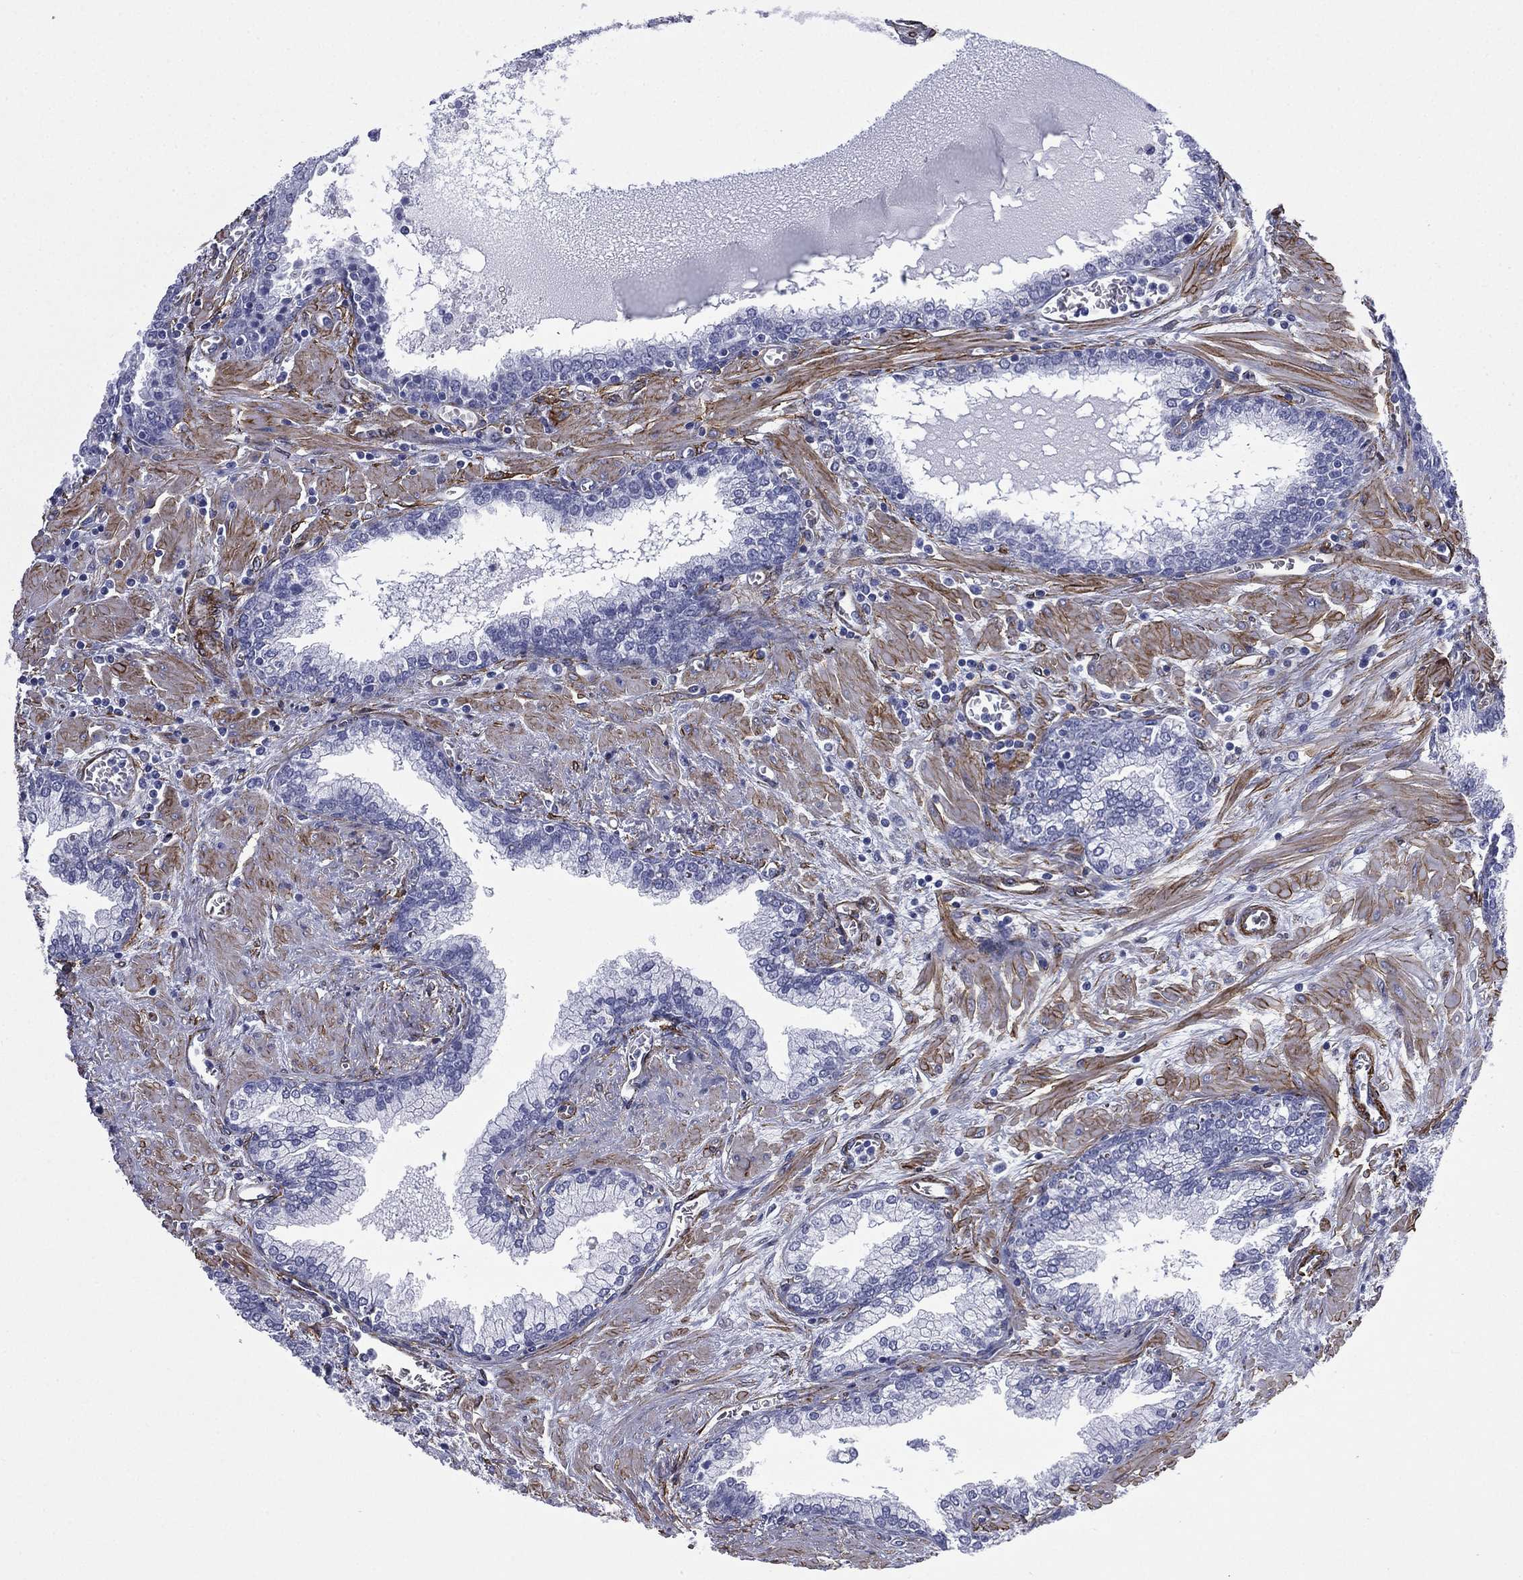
{"staining": {"intensity": "negative", "quantity": "none", "location": "none"}, "tissue": "prostate cancer", "cell_type": "Tumor cells", "image_type": "cancer", "snomed": [{"axis": "morphology", "description": "Adenocarcinoma, NOS"}, {"axis": "topography", "description": "Prostate and seminal vesicle, NOS"}, {"axis": "topography", "description": "Prostate"}], "caption": "Prostate cancer was stained to show a protein in brown. There is no significant positivity in tumor cells.", "gene": "CAVIN3", "patient": {"sex": "male", "age": 62}}